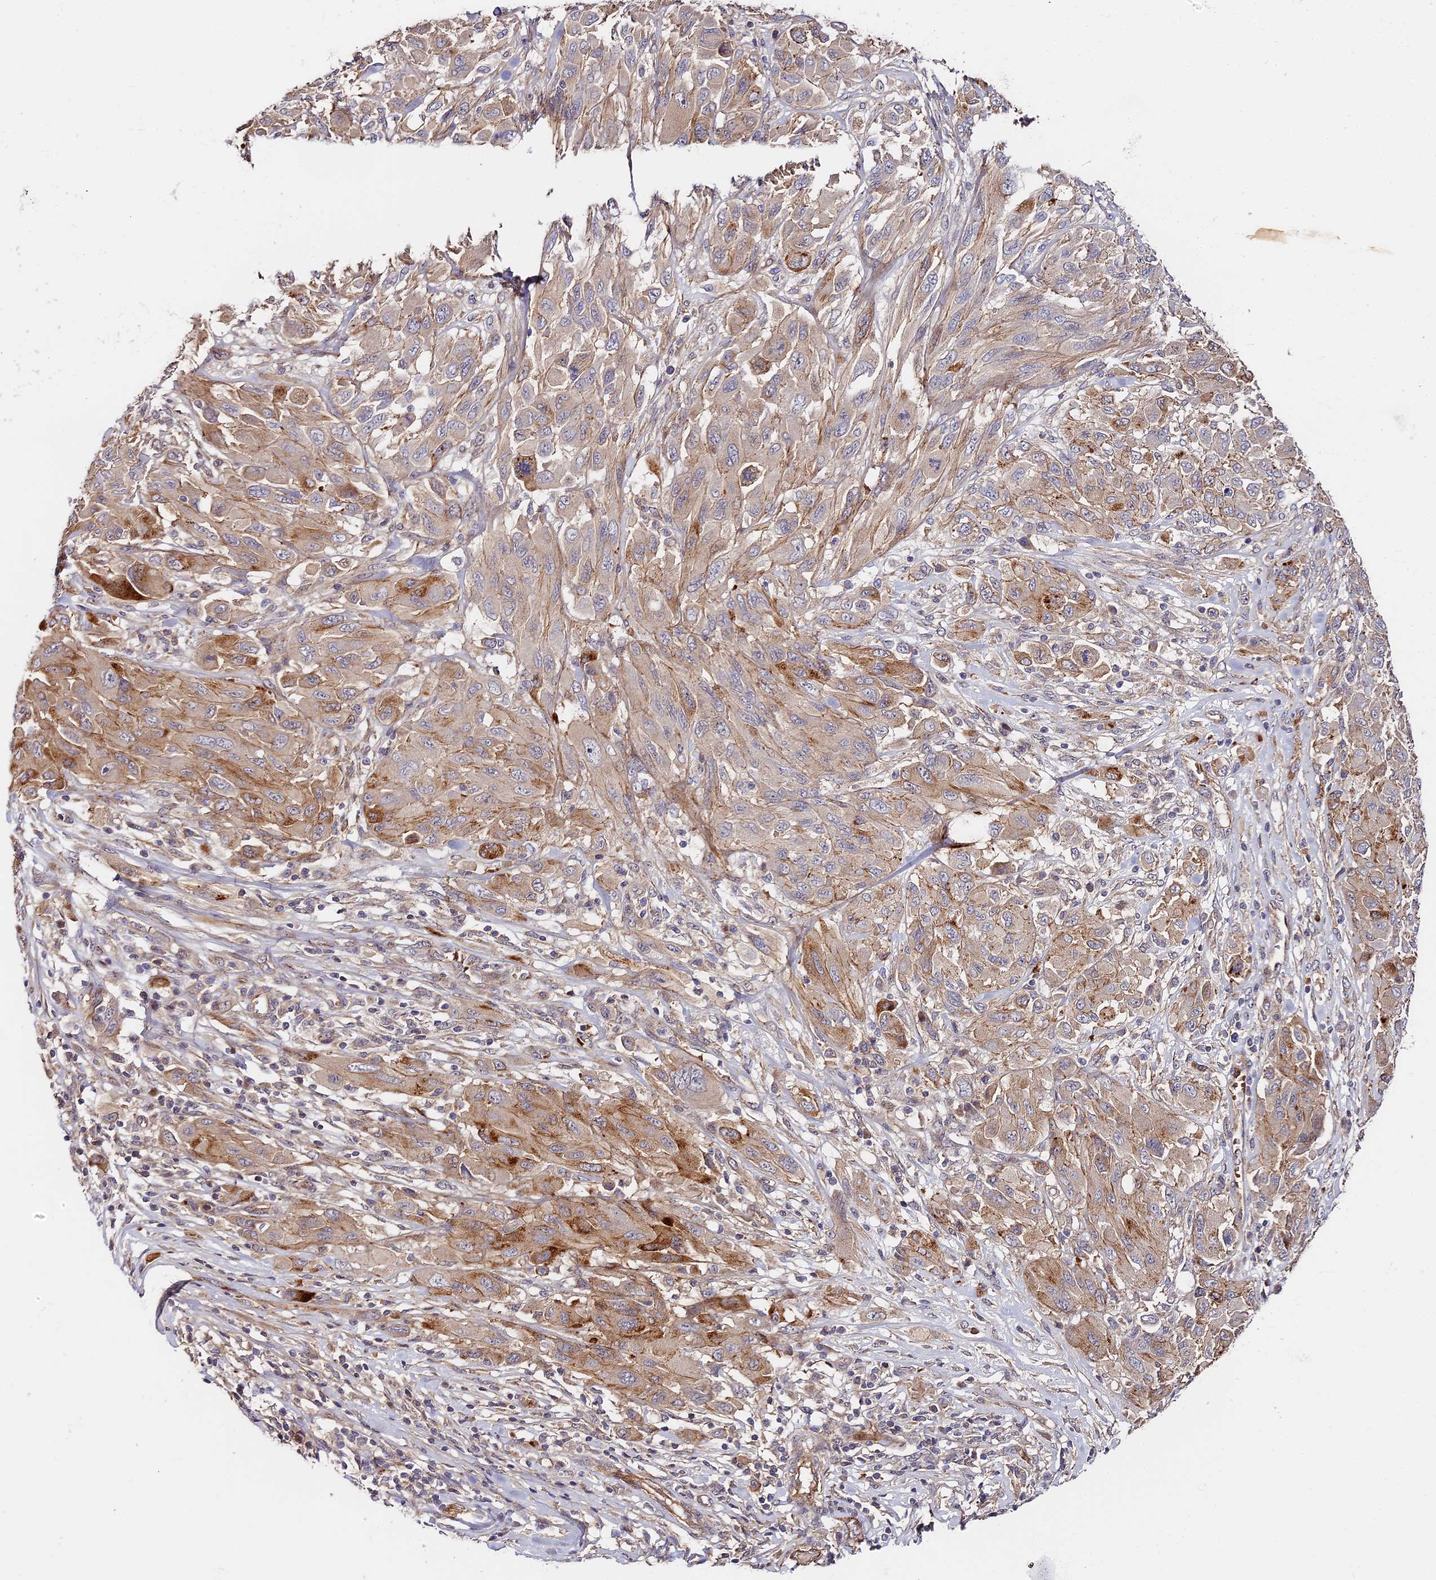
{"staining": {"intensity": "weak", "quantity": "25%-75%", "location": "cytoplasmic/membranous"}, "tissue": "melanoma", "cell_type": "Tumor cells", "image_type": "cancer", "snomed": [{"axis": "morphology", "description": "Malignant melanoma, NOS"}, {"axis": "topography", "description": "Skin"}], "caption": "Weak cytoplasmic/membranous staining is present in approximately 25%-75% of tumor cells in malignant melanoma. The staining was performed using DAB, with brown indicating positive protein expression. Nuclei are stained blue with hematoxylin.", "gene": "MISP3", "patient": {"sex": "female", "age": 91}}